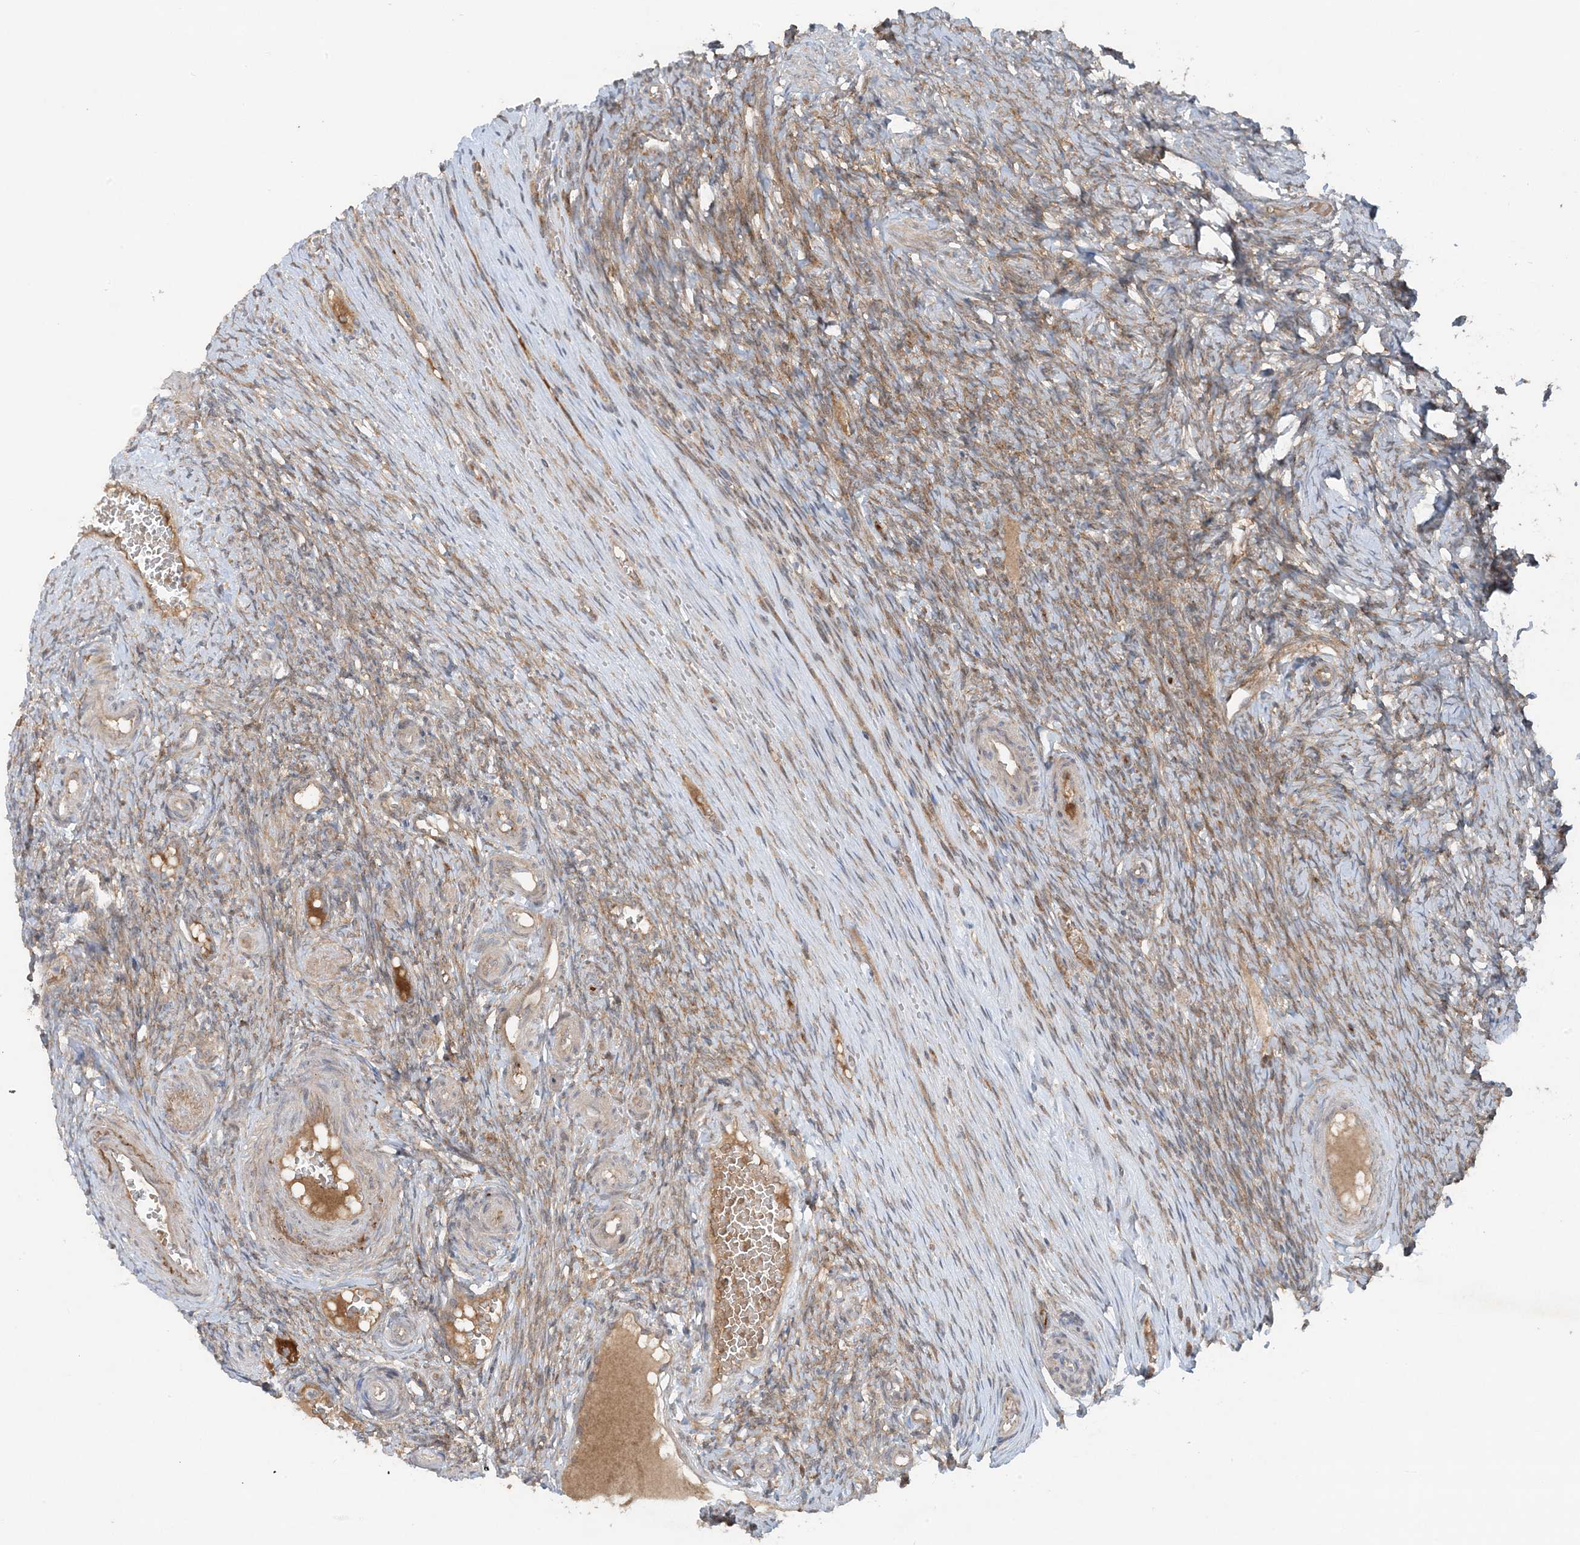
{"staining": {"intensity": "weak", "quantity": "25%-75%", "location": "cytoplasmic/membranous"}, "tissue": "ovary", "cell_type": "Ovarian stroma cells", "image_type": "normal", "snomed": [{"axis": "morphology", "description": "Adenocarcinoma, NOS"}, {"axis": "topography", "description": "Endometrium"}], "caption": "This photomicrograph shows immunohistochemistry (IHC) staining of benign human ovary, with low weak cytoplasmic/membranous staining in about 25%-75% of ovarian stroma cells.", "gene": "STAM2", "patient": {"sex": "female", "age": 32}}